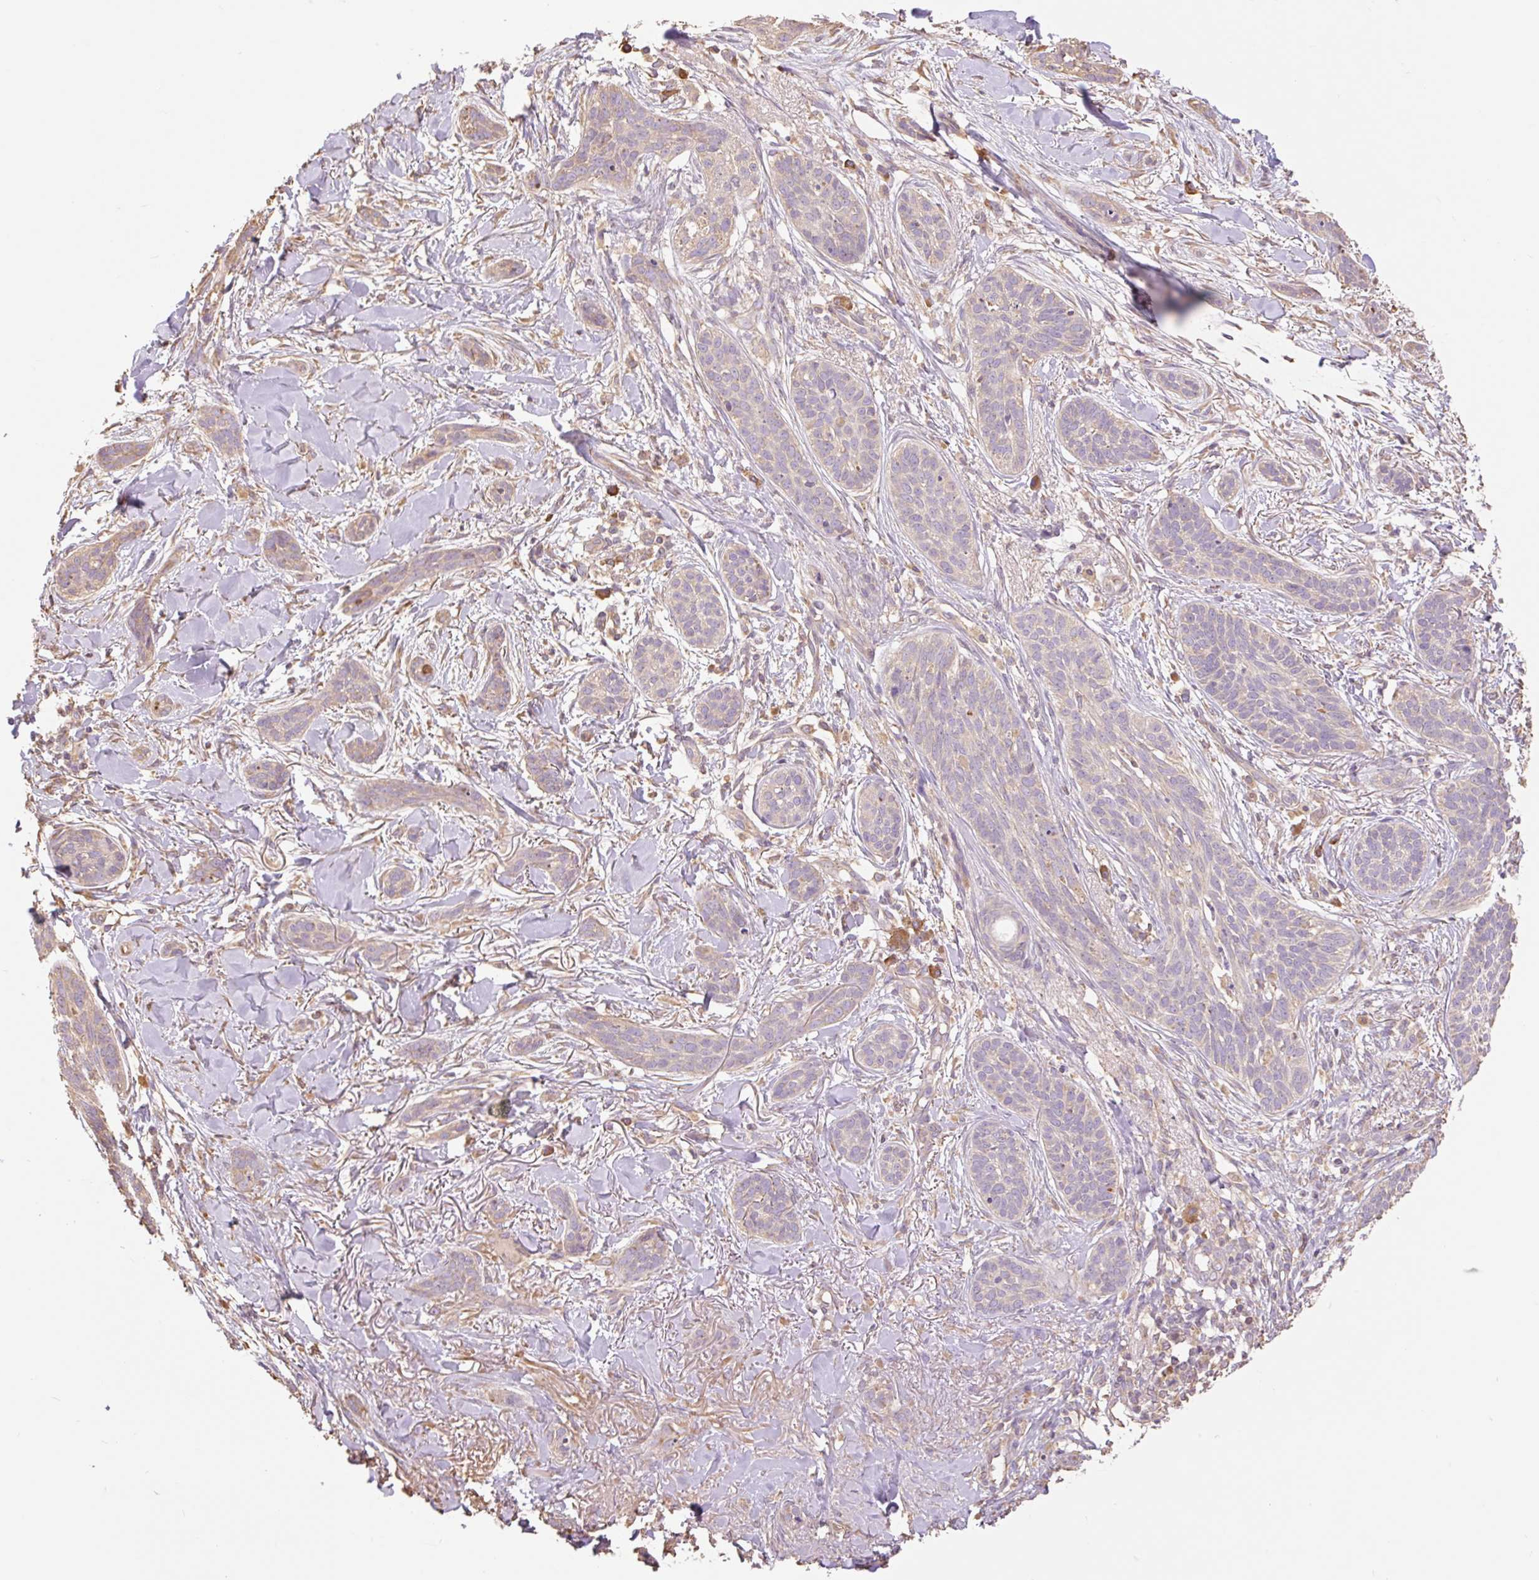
{"staining": {"intensity": "weak", "quantity": "25%-75%", "location": "cytoplasmic/membranous"}, "tissue": "skin cancer", "cell_type": "Tumor cells", "image_type": "cancer", "snomed": [{"axis": "morphology", "description": "Basal cell carcinoma"}, {"axis": "topography", "description": "Skin"}], "caption": "Immunohistochemistry histopathology image of neoplastic tissue: human skin cancer (basal cell carcinoma) stained using immunohistochemistry (IHC) demonstrates low levels of weak protein expression localized specifically in the cytoplasmic/membranous of tumor cells, appearing as a cytoplasmic/membranous brown color.", "gene": "DESI1", "patient": {"sex": "male", "age": 52}}